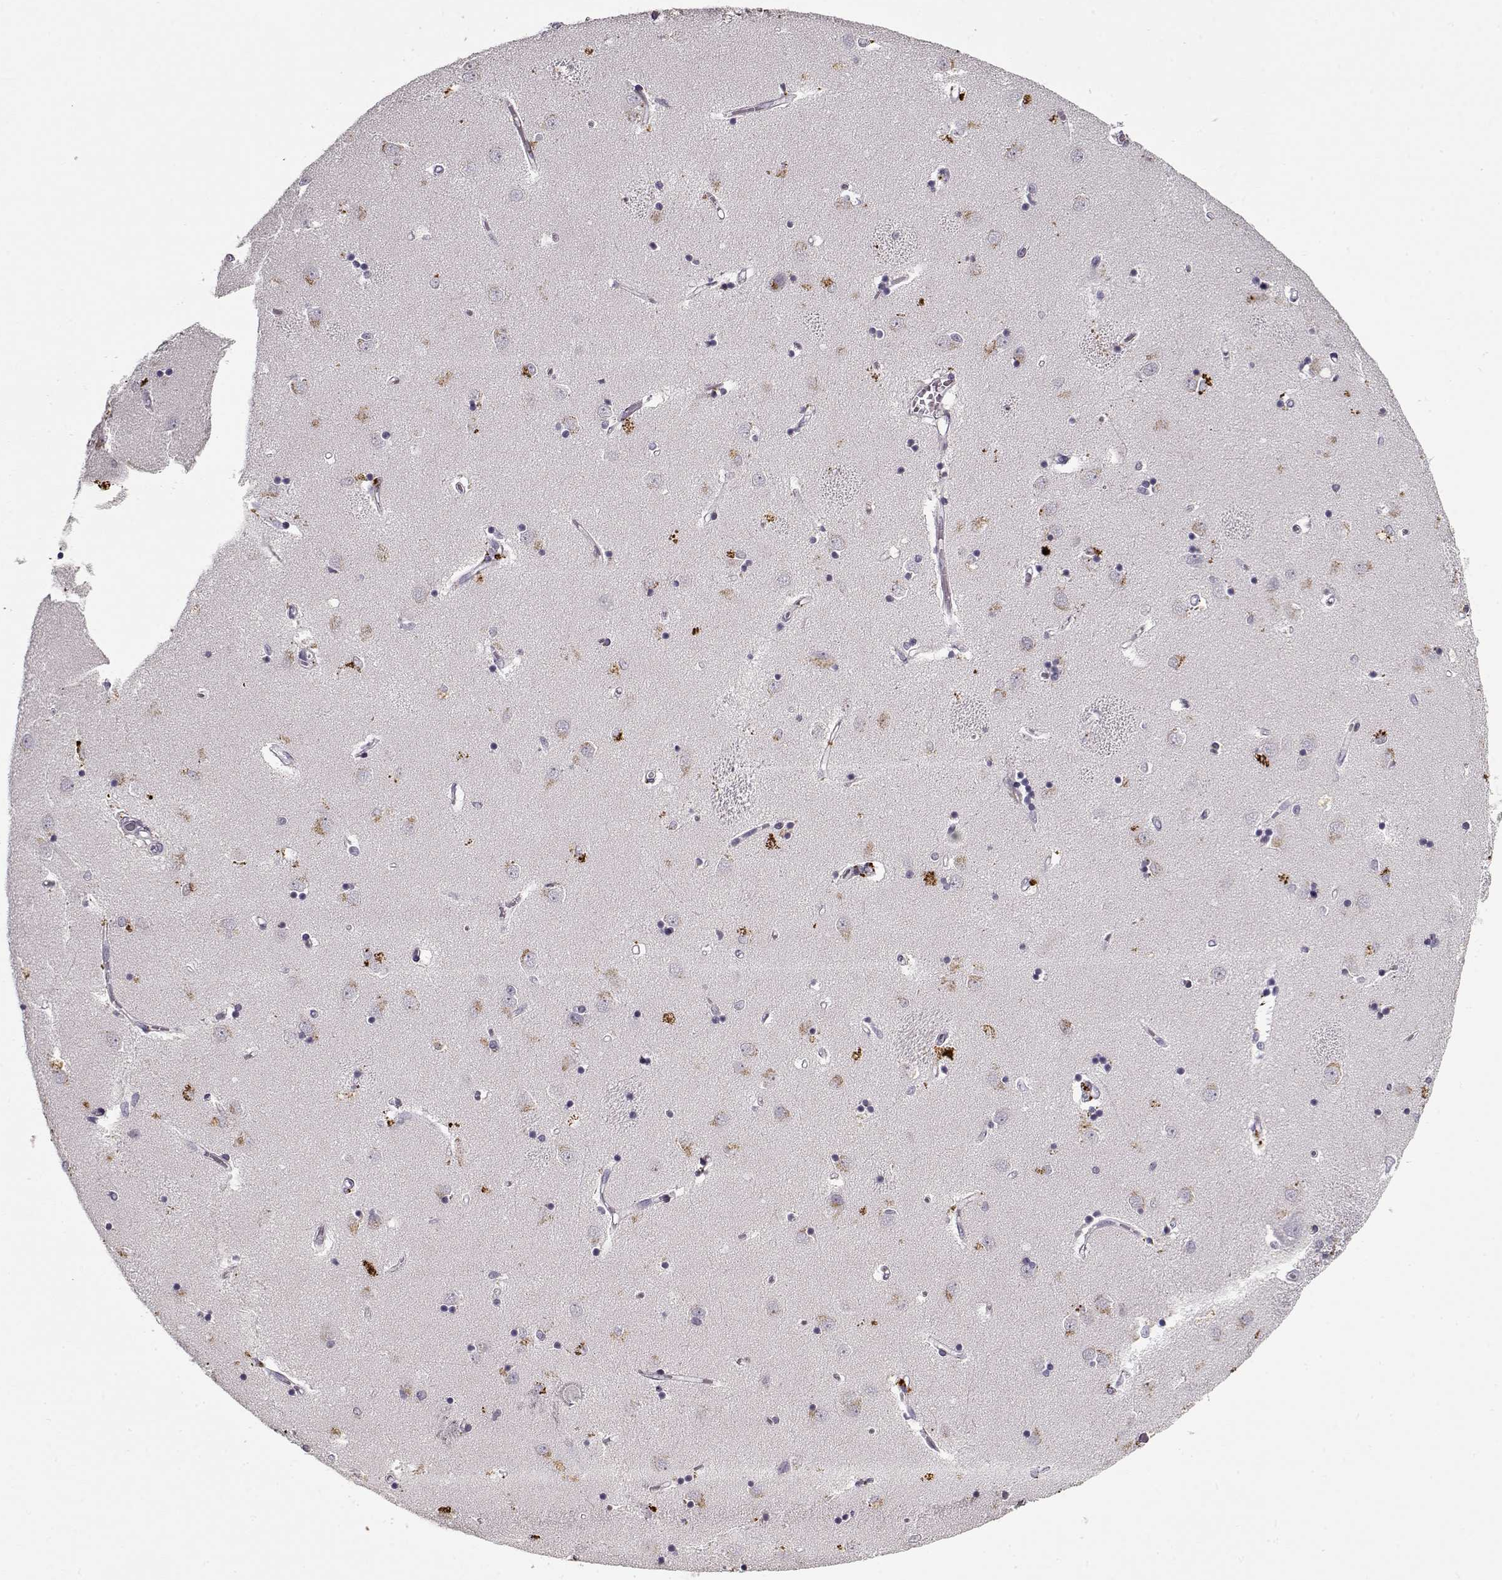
{"staining": {"intensity": "negative", "quantity": "none", "location": "none"}, "tissue": "caudate", "cell_type": "Glial cells", "image_type": "normal", "snomed": [{"axis": "morphology", "description": "Normal tissue, NOS"}, {"axis": "topography", "description": "Lateral ventricle wall"}], "caption": "Micrograph shows no significant protein expression in glial cells of benign caudate. Nuclei are stained in blue.", "gene": "LUM", "patient": {"sex": "male", "age": 54}}